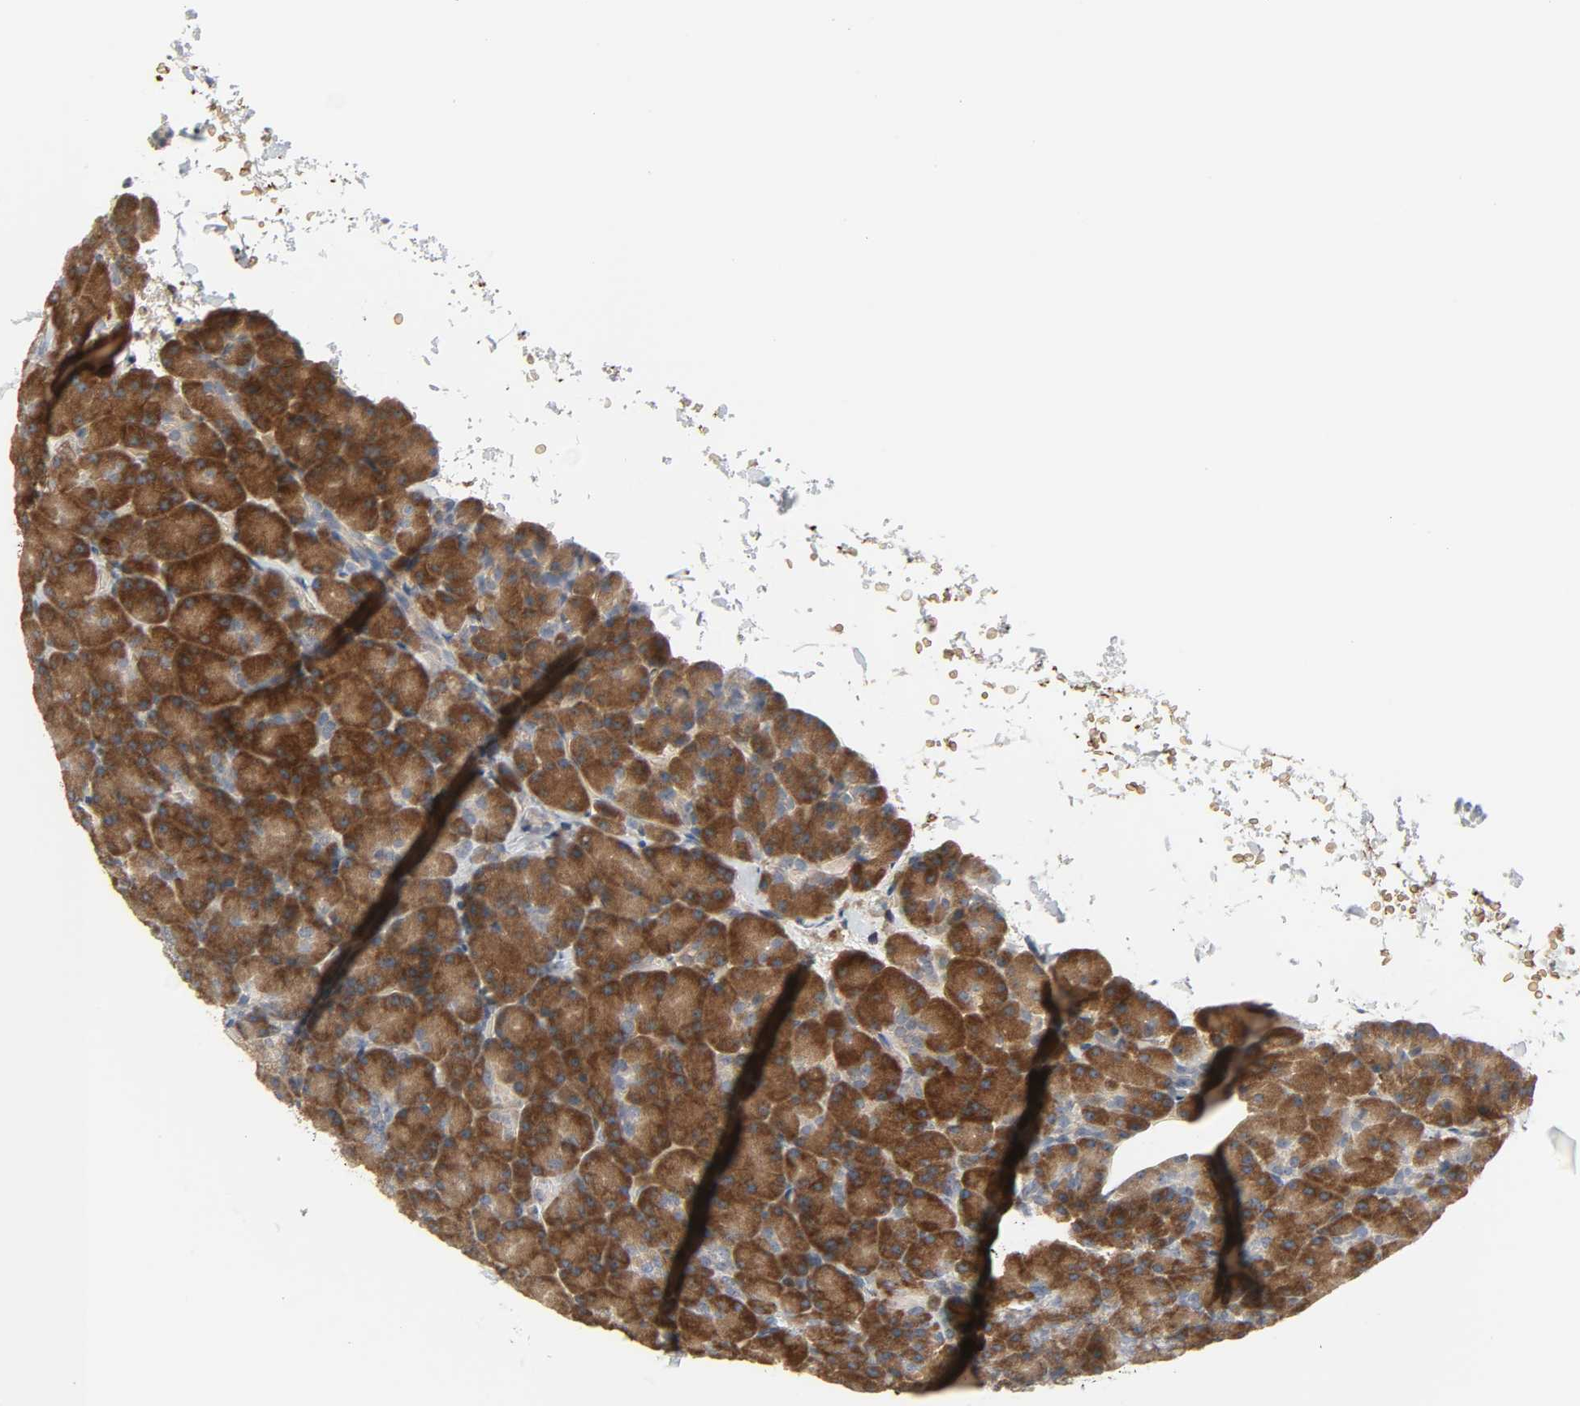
{"staining": {"intensity": "strong", "quantity": ">75%", "location": "cytoplasmic/membranous"}, "tissue": "pancreas", "cell_type": "Exocrine glandular cells", "image_type": "normal", "snomed": [{"axis": "morphology", "description": "Normal tissue, NOS"}, {"axis": "topography", "description": "Pancreas"}], "caption": "The image demonstrates immunohistochemical staining of normal pancreas. There is strong cytoplasmic/membranous staining is identified in about >75% of exocrine glandular cells.", "gene": "PLEKHA2", "patient": {"sex": "female", "age": 43}}